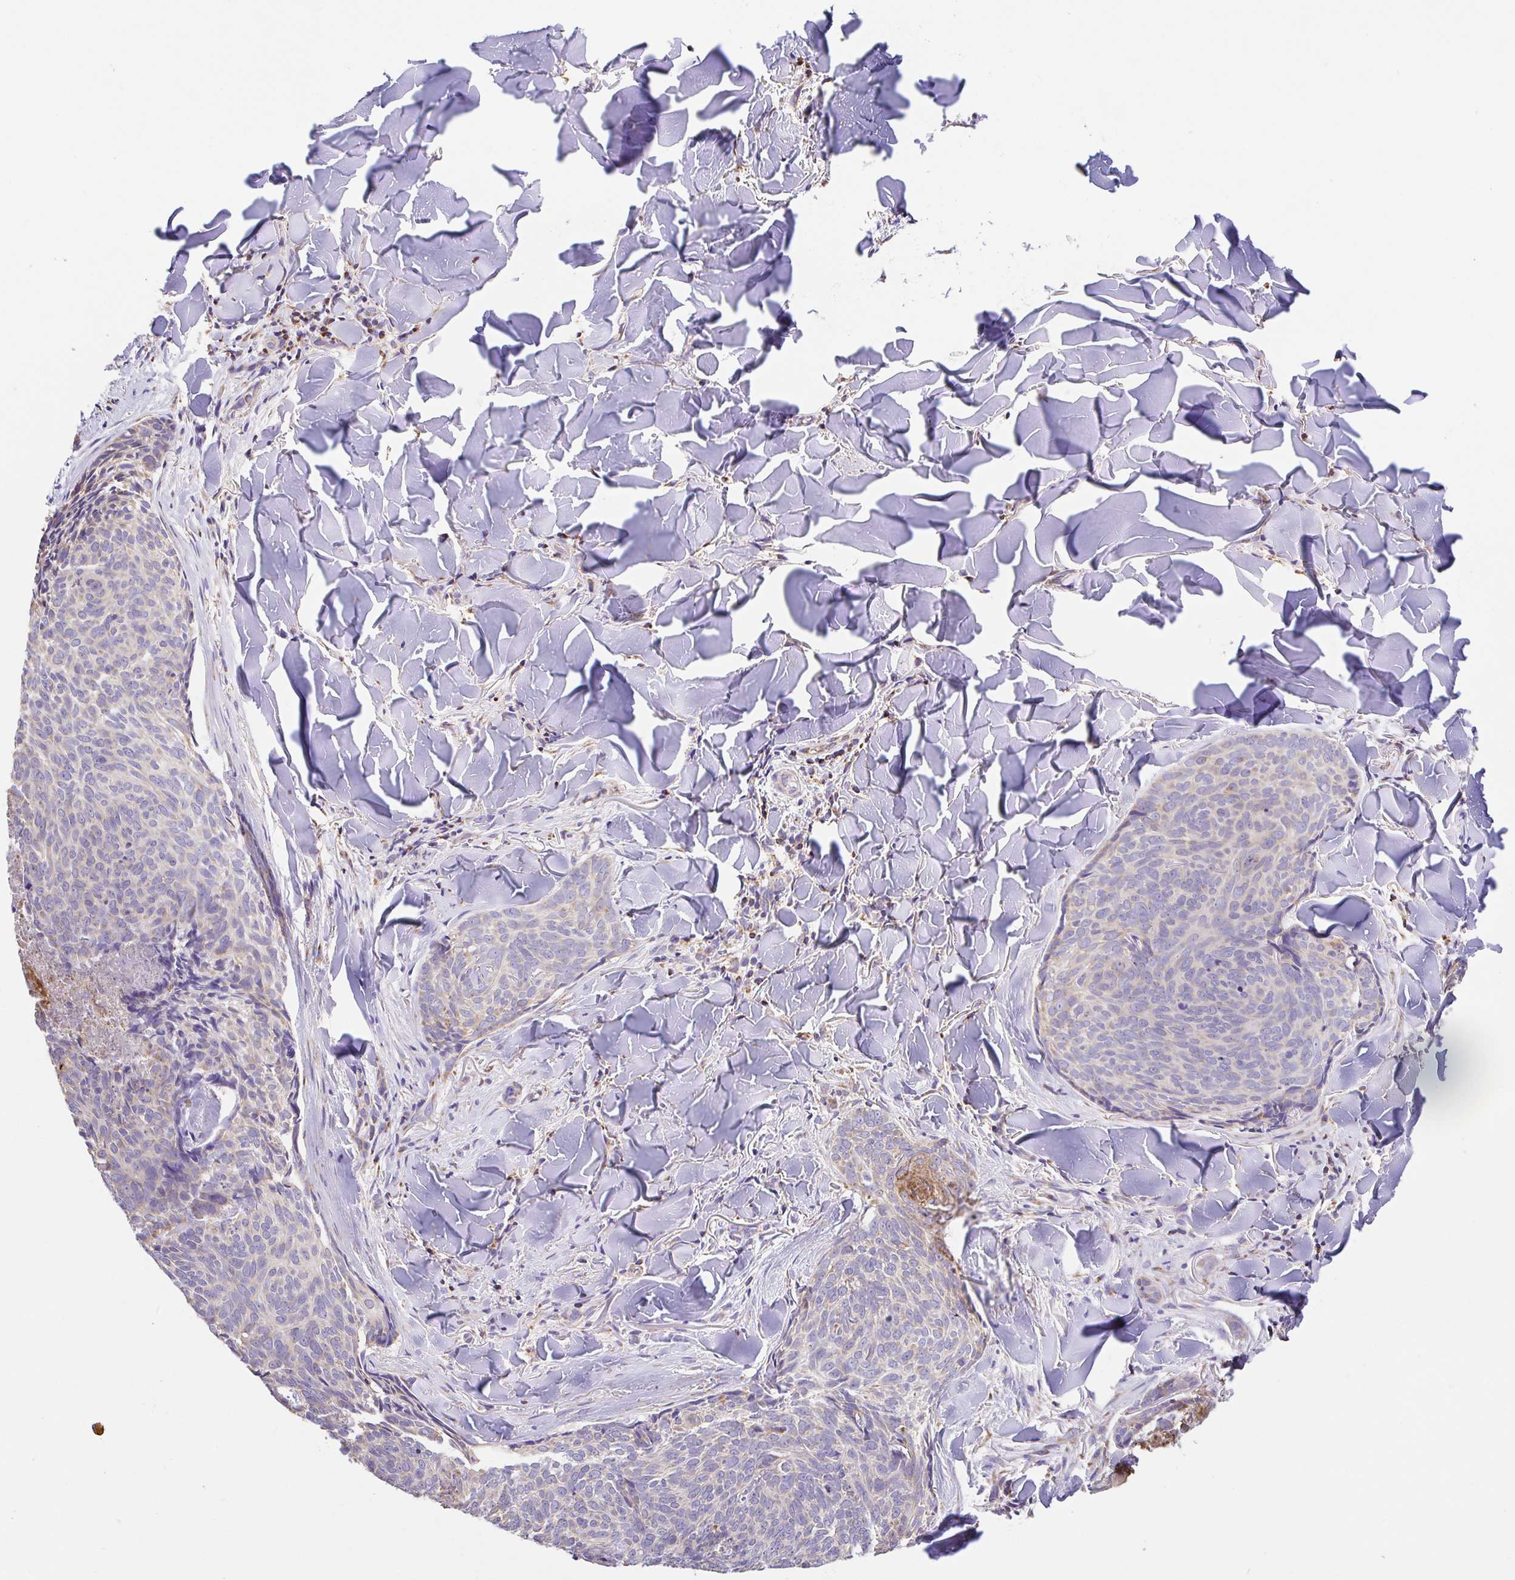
{"staining": {"intensity": "weak", "quantity": "<25%", "location": "cytoplasmic/membranous"}, "tissue": "skin cancer", "cell_type": "Tumor cells", "image_type": "cancer", "snomed": [{"axis": "morphology", "description": "Basal cell carcinoma"}, {"axis": "topography", "description": "Skin"}], "caption": "Immunohistochemistry (IHC) of human skin basal cell carcinoma displays no staining in tumor cells.", "gene": "GINM1", "patient": {"sex": "female", "age": 82}}